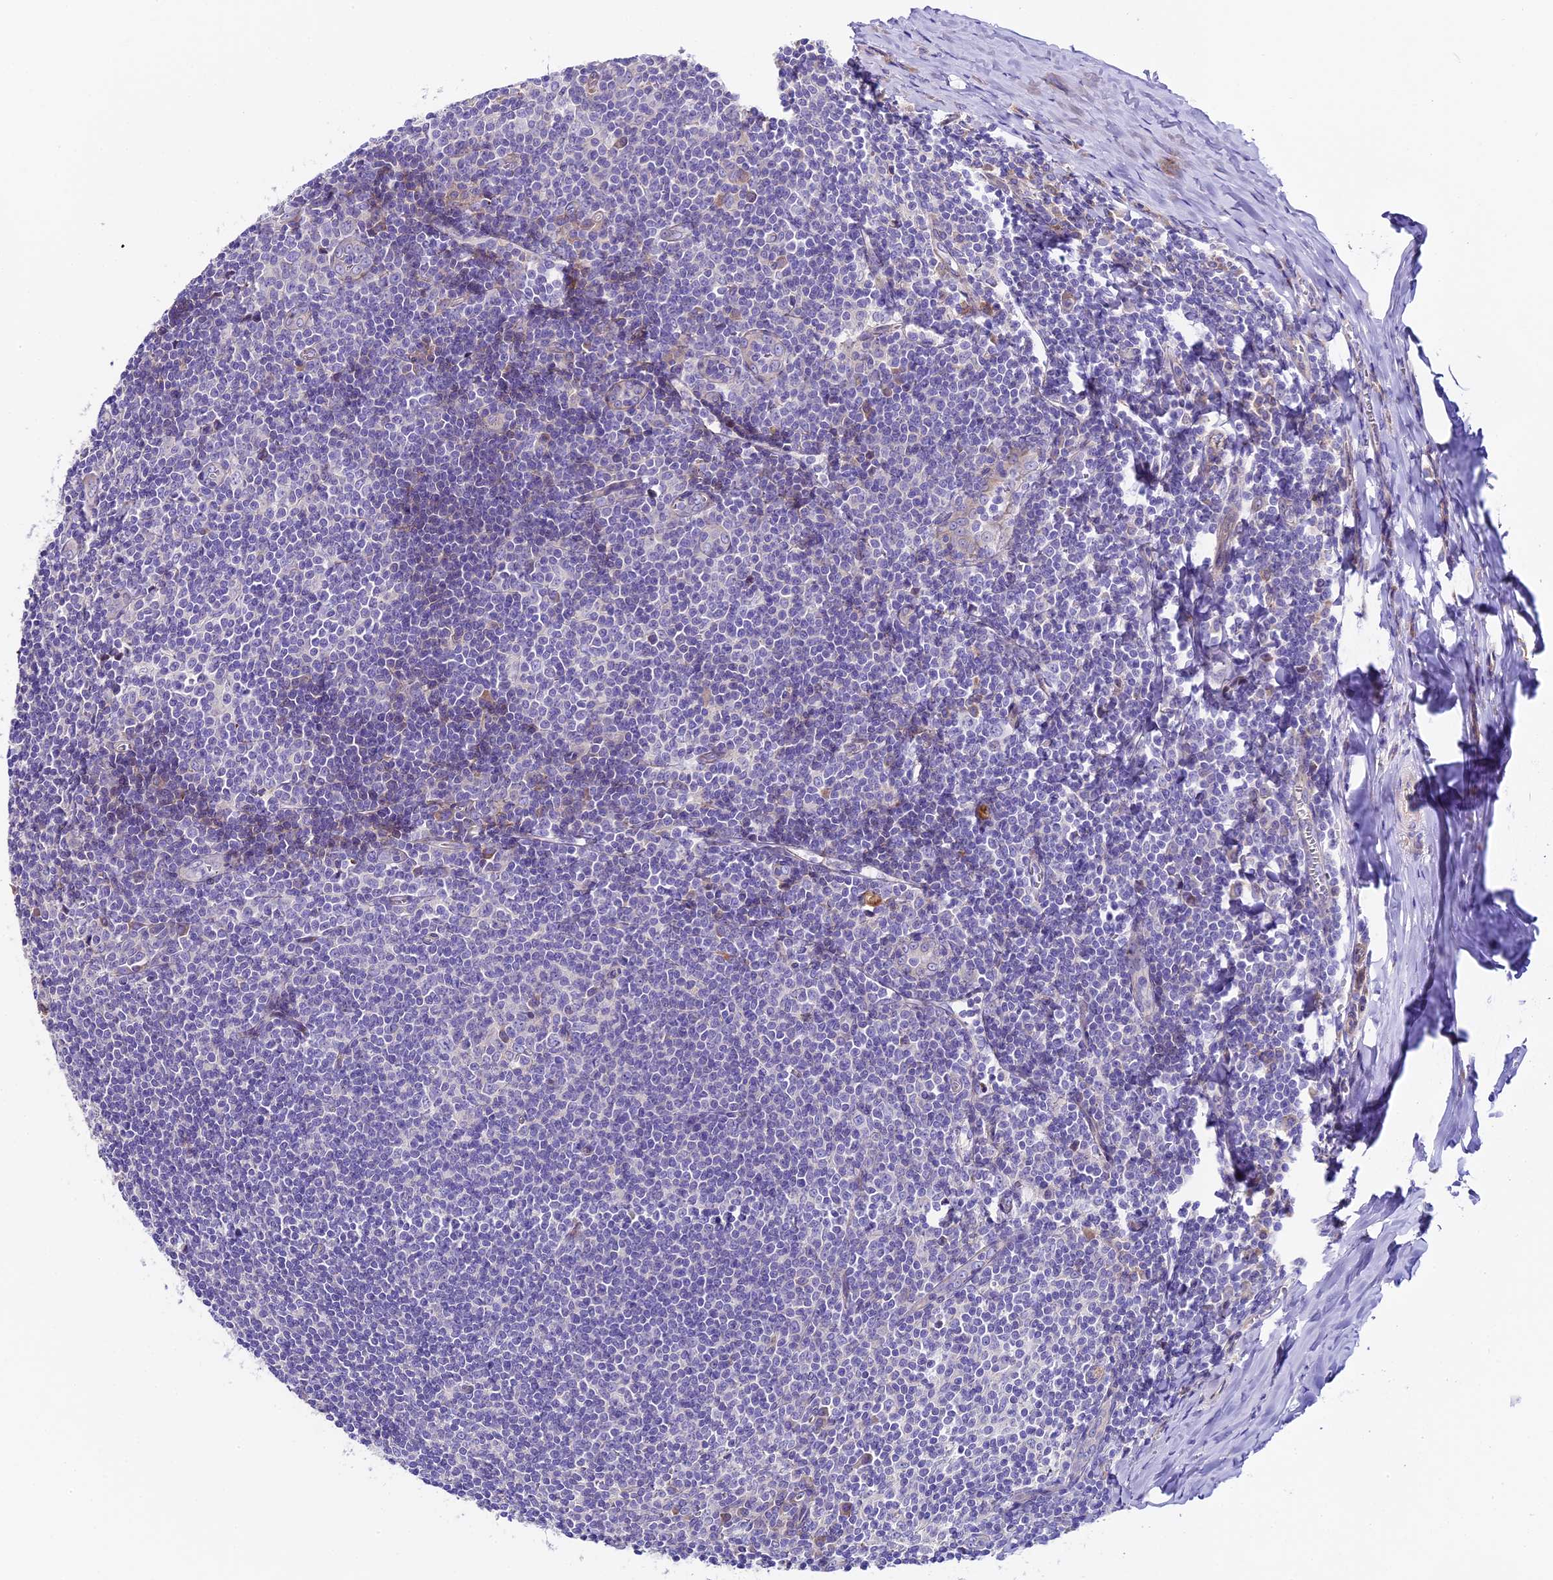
{"staining": {"intensity": "negative", "quantity": "none", "location": "none"}, "tissue": "tonsil", "cell_type": "Germinal center cells", "image_type": "normal", "snomed": [{"axis": "morphology", "description": "Normal tissue, NOS"}, {"axis": "topography", "description": "Tonsil"}], "caption": "Immunohistochemical staining of normal human tonsil demonstrates no significant staining in germinal center cells. (DAB (3,3'-diaminobenzidine) IHC visualized using brightfield microscopy, high magnification).", "gene": "PIGU", "patient": {"sex": "male", "age": 27}}